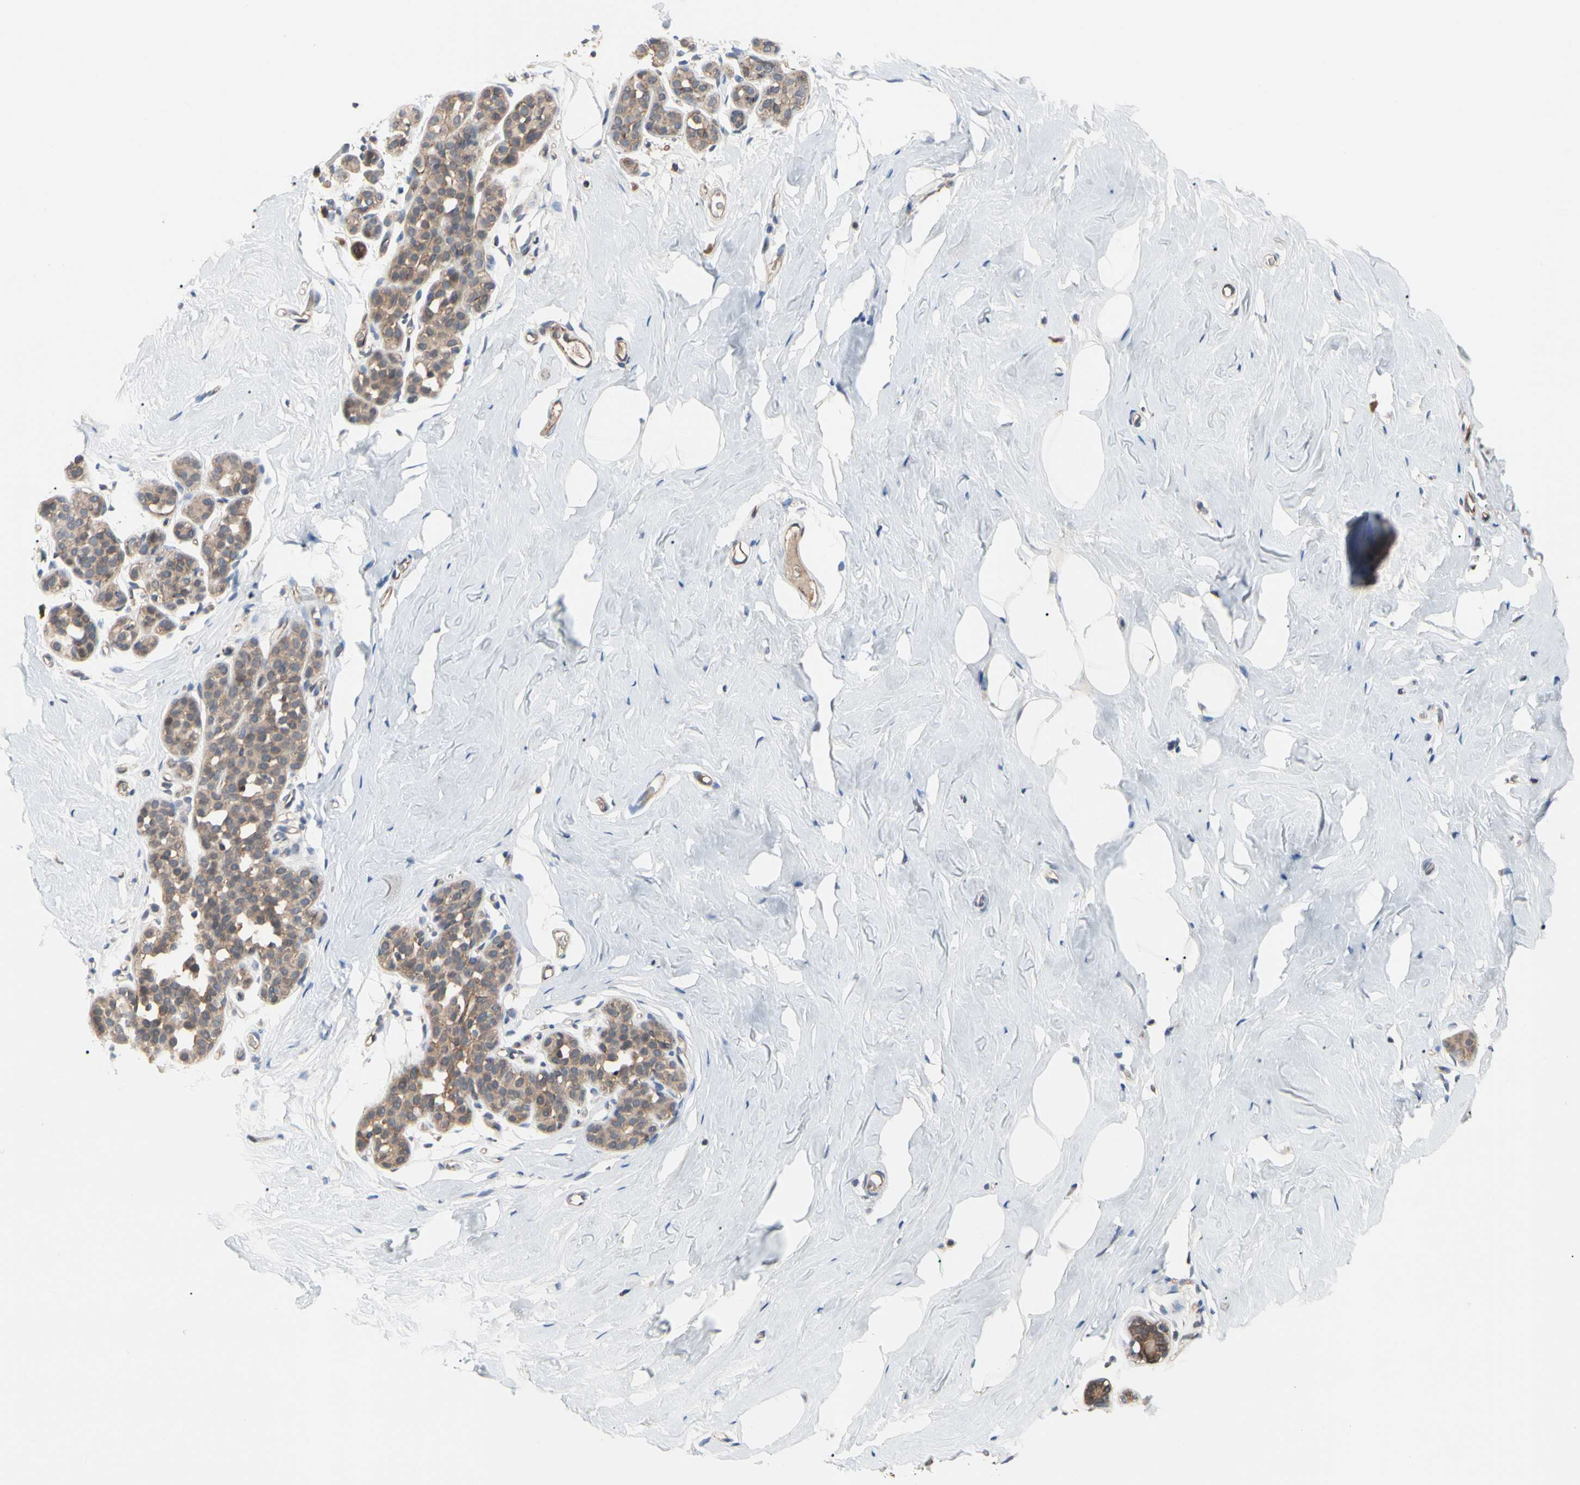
{"staining": {"intensity": "negative", "quantity": "none", "location": "none"}, "tissue": "breast", "cell_type": "Adipocytes", "image_type": "normal", "snomed": [{"axis": "morphology", "description": "Normal tissue, NOS"}, {"axis": "topography", "description": "Breast"}], "caption": "Image shows no significant protein expression in adipocytes of normal breast. (Brightfield microscopy of DAB IHC at high magnification).", "gene": "DPP8", "patient": {"sex": "female", "age": 75}}